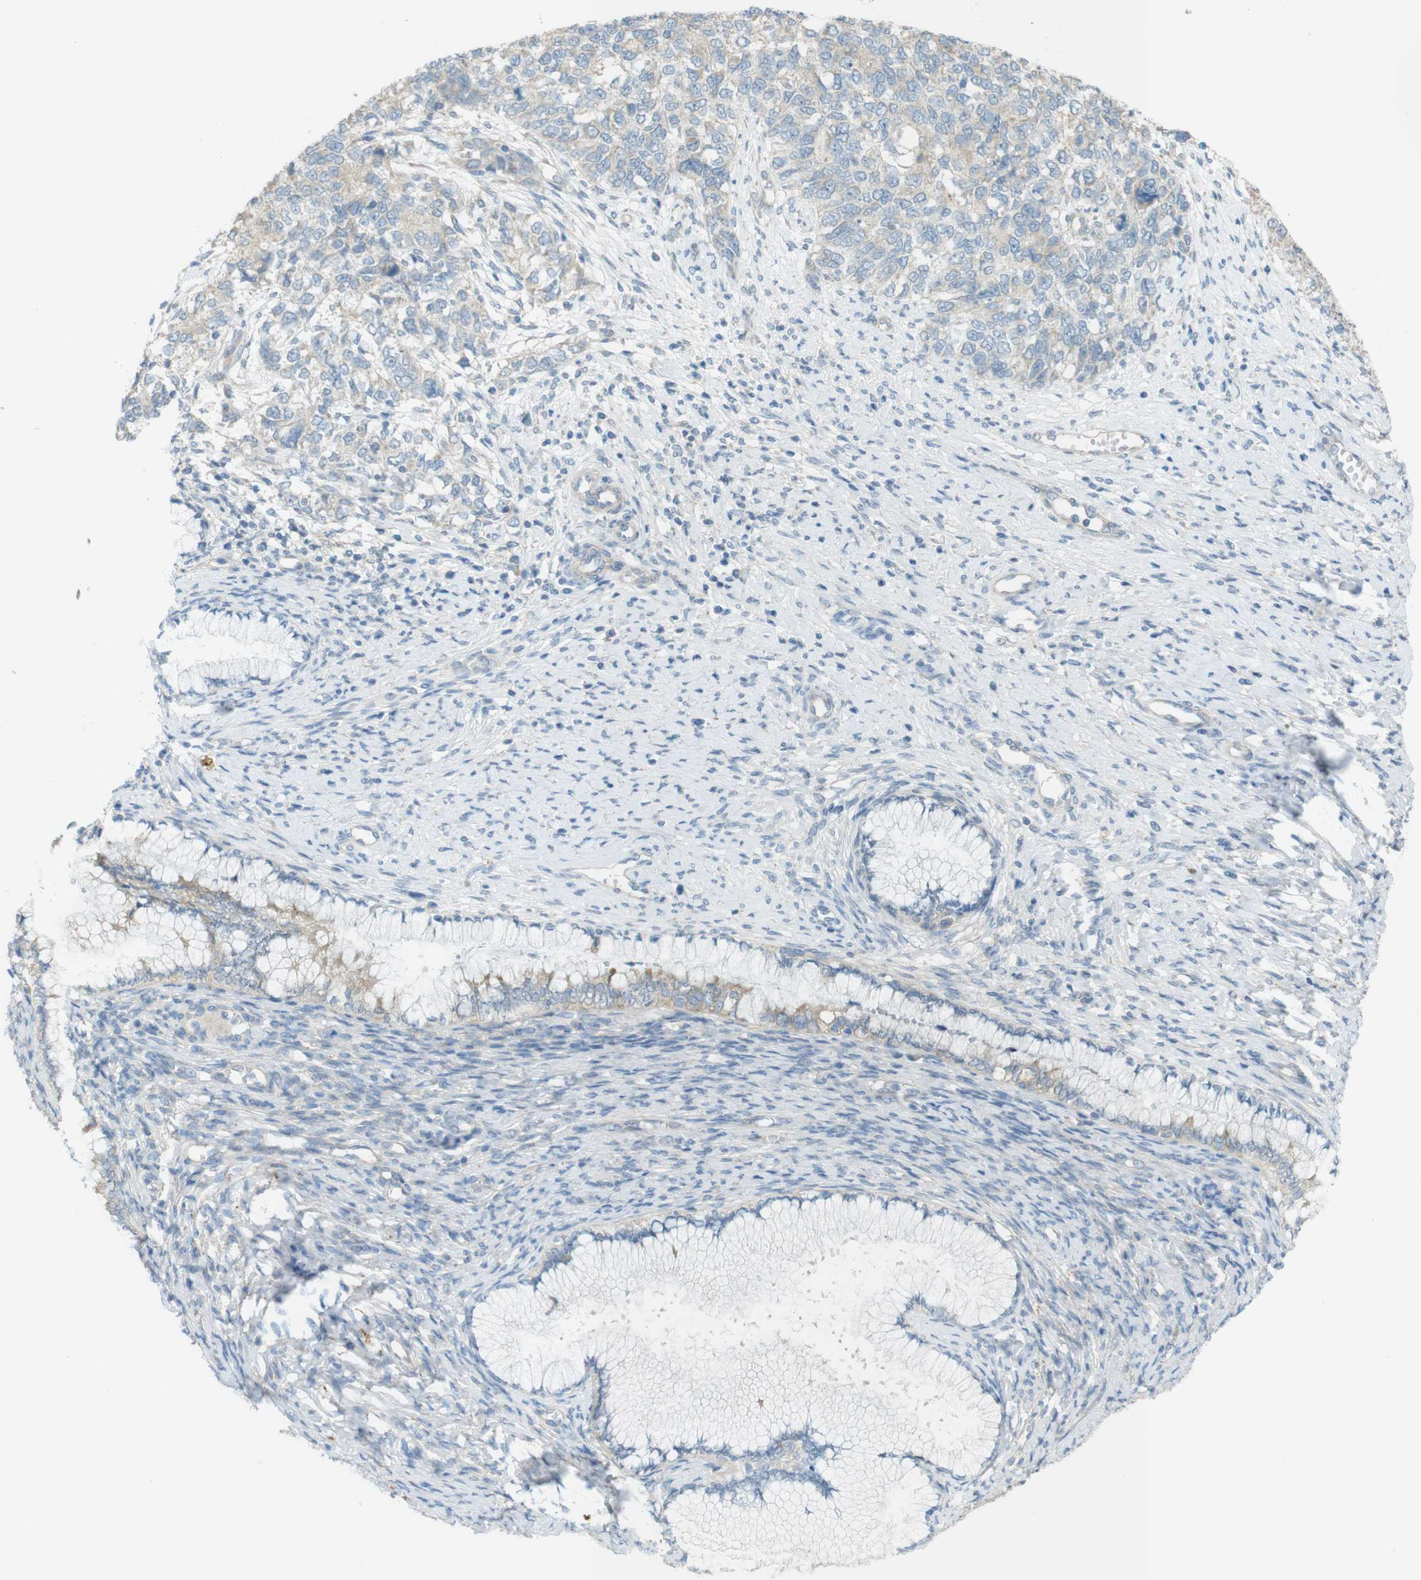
{"staining": {"intensity": "negative", "quantity": "none", "location": "none"}, "tissue": "cervical cancer", "cell_type": "Tumor cells", "image_type": "cancer", "snomed": [{"axis": "morphology", "description": "Squamous cell carcinoma, NOS"}, {"axis": "topography", "description": "Cervix"}], "caption": "Tumor cells are negative for protein expression in human cervical squamous cell carcinoma. (DAB (3,3'-diaminobenzidine) immunohistochemistry (IHC) with hematoxylin counter stain).", "gene": "TMEM41B", "patient": {"sex": "female", "age": 63}}